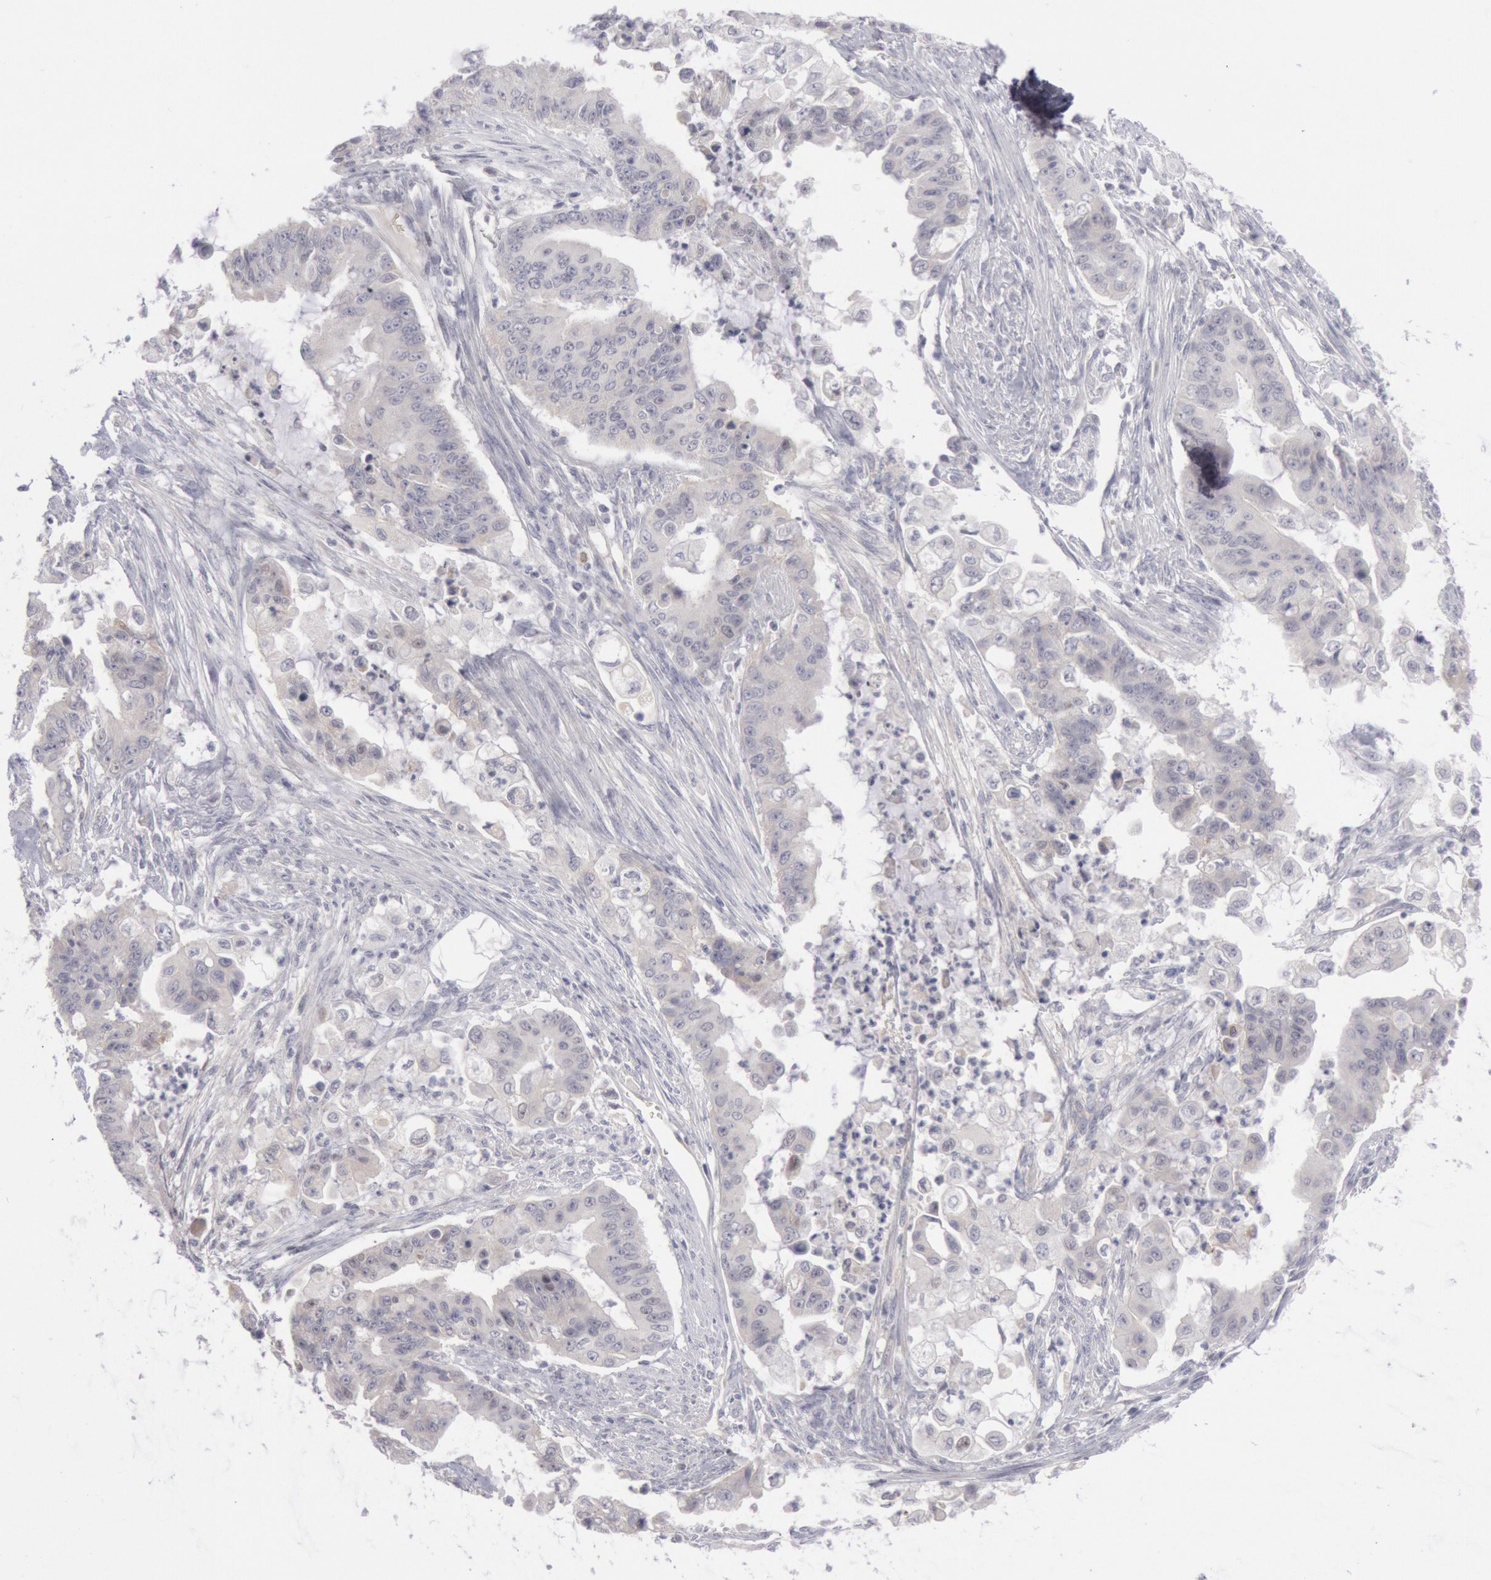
{"staining": {"intensity": "negative", "quantity": "none", "location": "none"}, "tissue": "endometrial cancer", "cell_type": "Tumor cells", "image_type": "cancer", "snomed": [{"axis": "morphology", "description": "Adenocarcinoma, NOS"}, {"axis": "topography", "description": "Endometrium"}], "caption": "This is a micrograph of immunohistochemistry staining of endometrial cancer (adenocarcinoma), which shows no positivity in tumor cells. (DAB (3,3'-diaminobenzidine) immunohistochemistry visualized using brightfield microscopy, high magnification).", "gene": "JOSD1", "patient": {"sex": "female", "age": 75}}